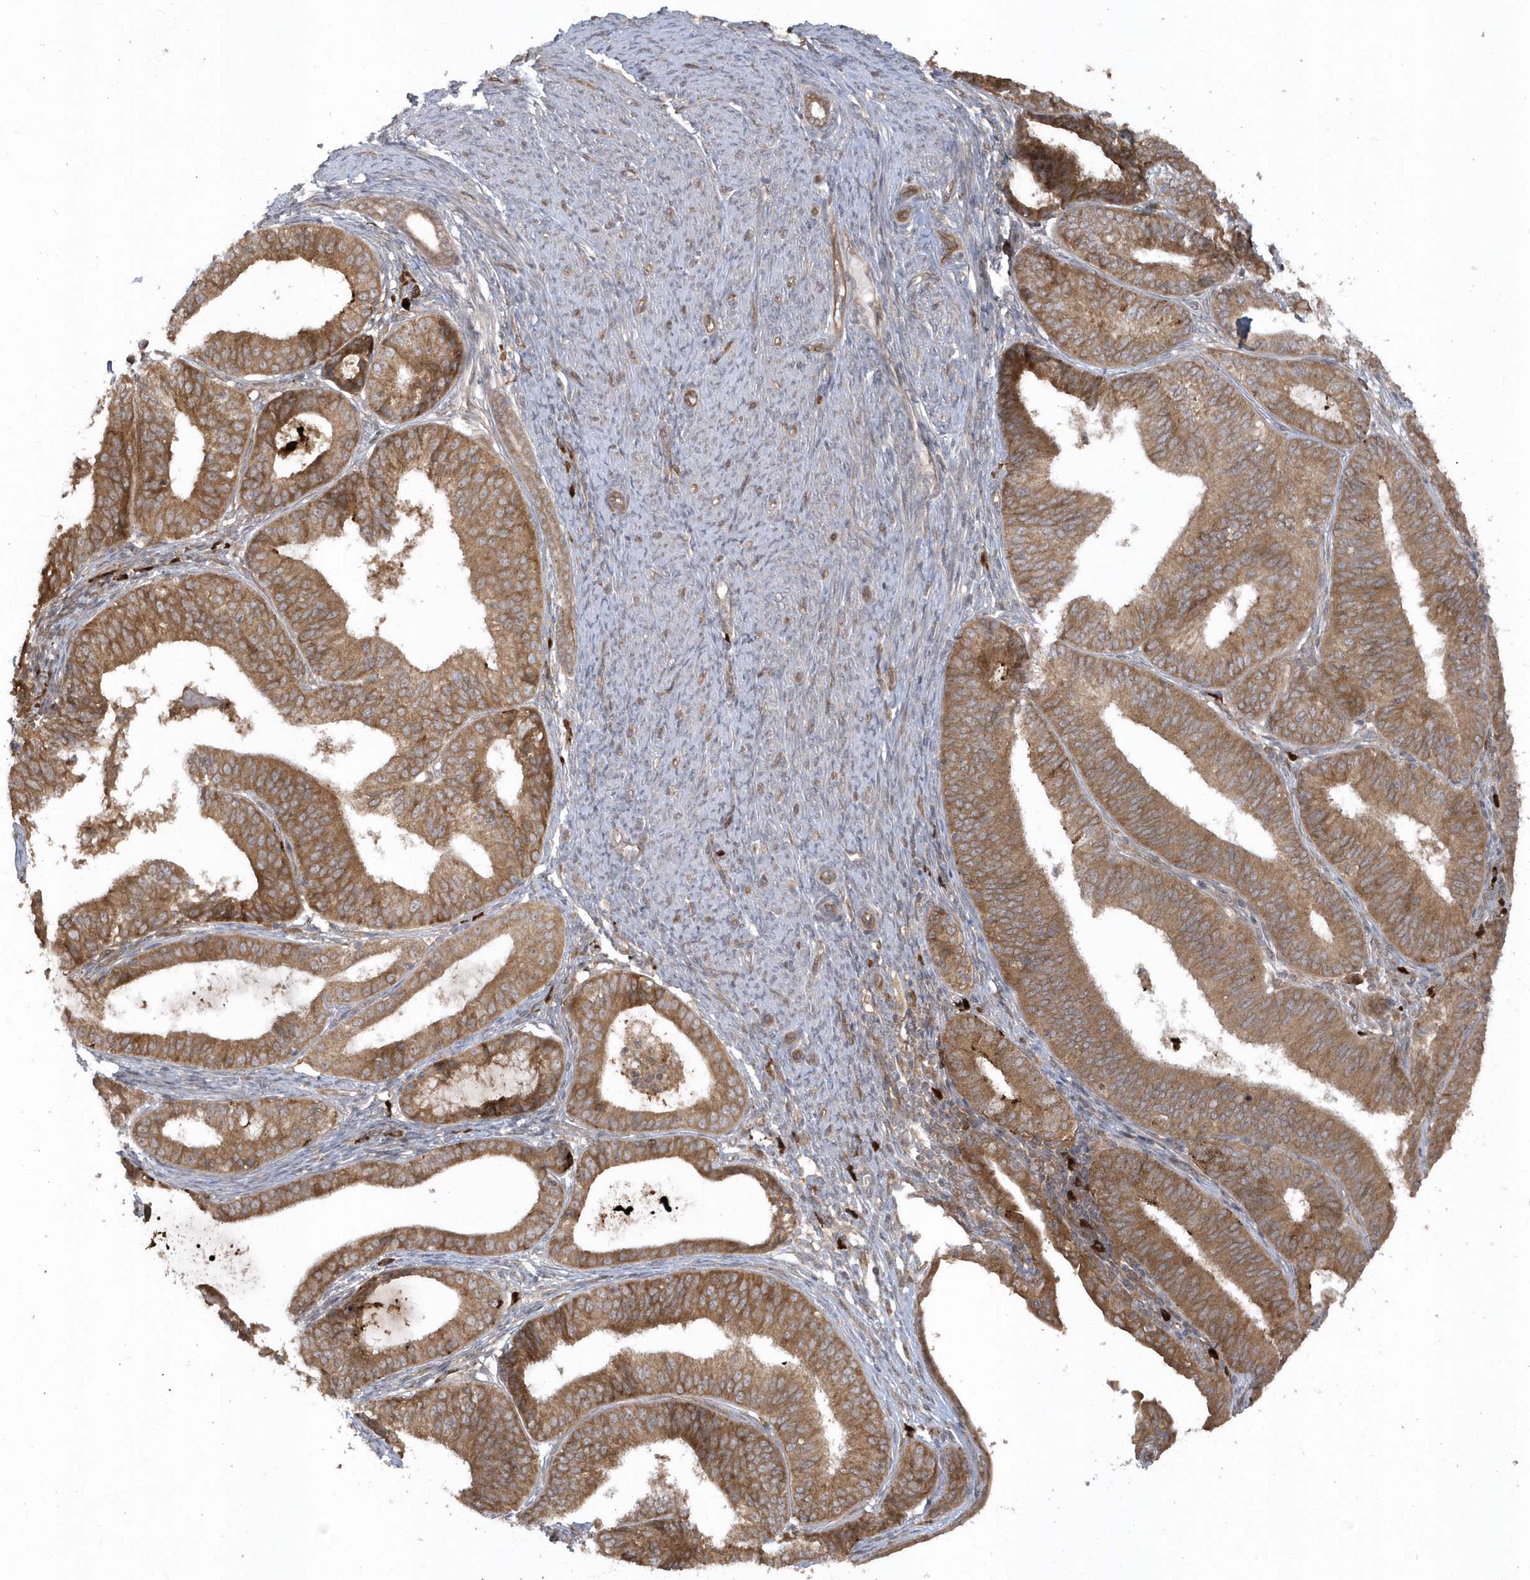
{"staining": {"intensity": "moderate", "quantity": ">75%", "location": "cytoplasmic/membranous"}, "tissue": "endometrial cancer", "cell_type": "Tumor cells", "image_type": "cancer", "snomed": [{"axis": "morphology", "description": "Adenocarcinoma, NOS"}, {"axis": "topography", "description": "Endometrium"}], "caption": "Tumor cells exhibit moderate cytoplasmic/membranous staining in about >75% of cells in endometrial cancer.", "gene": "HERPUD1", "patient": {"sex": "female", "age": 51}}